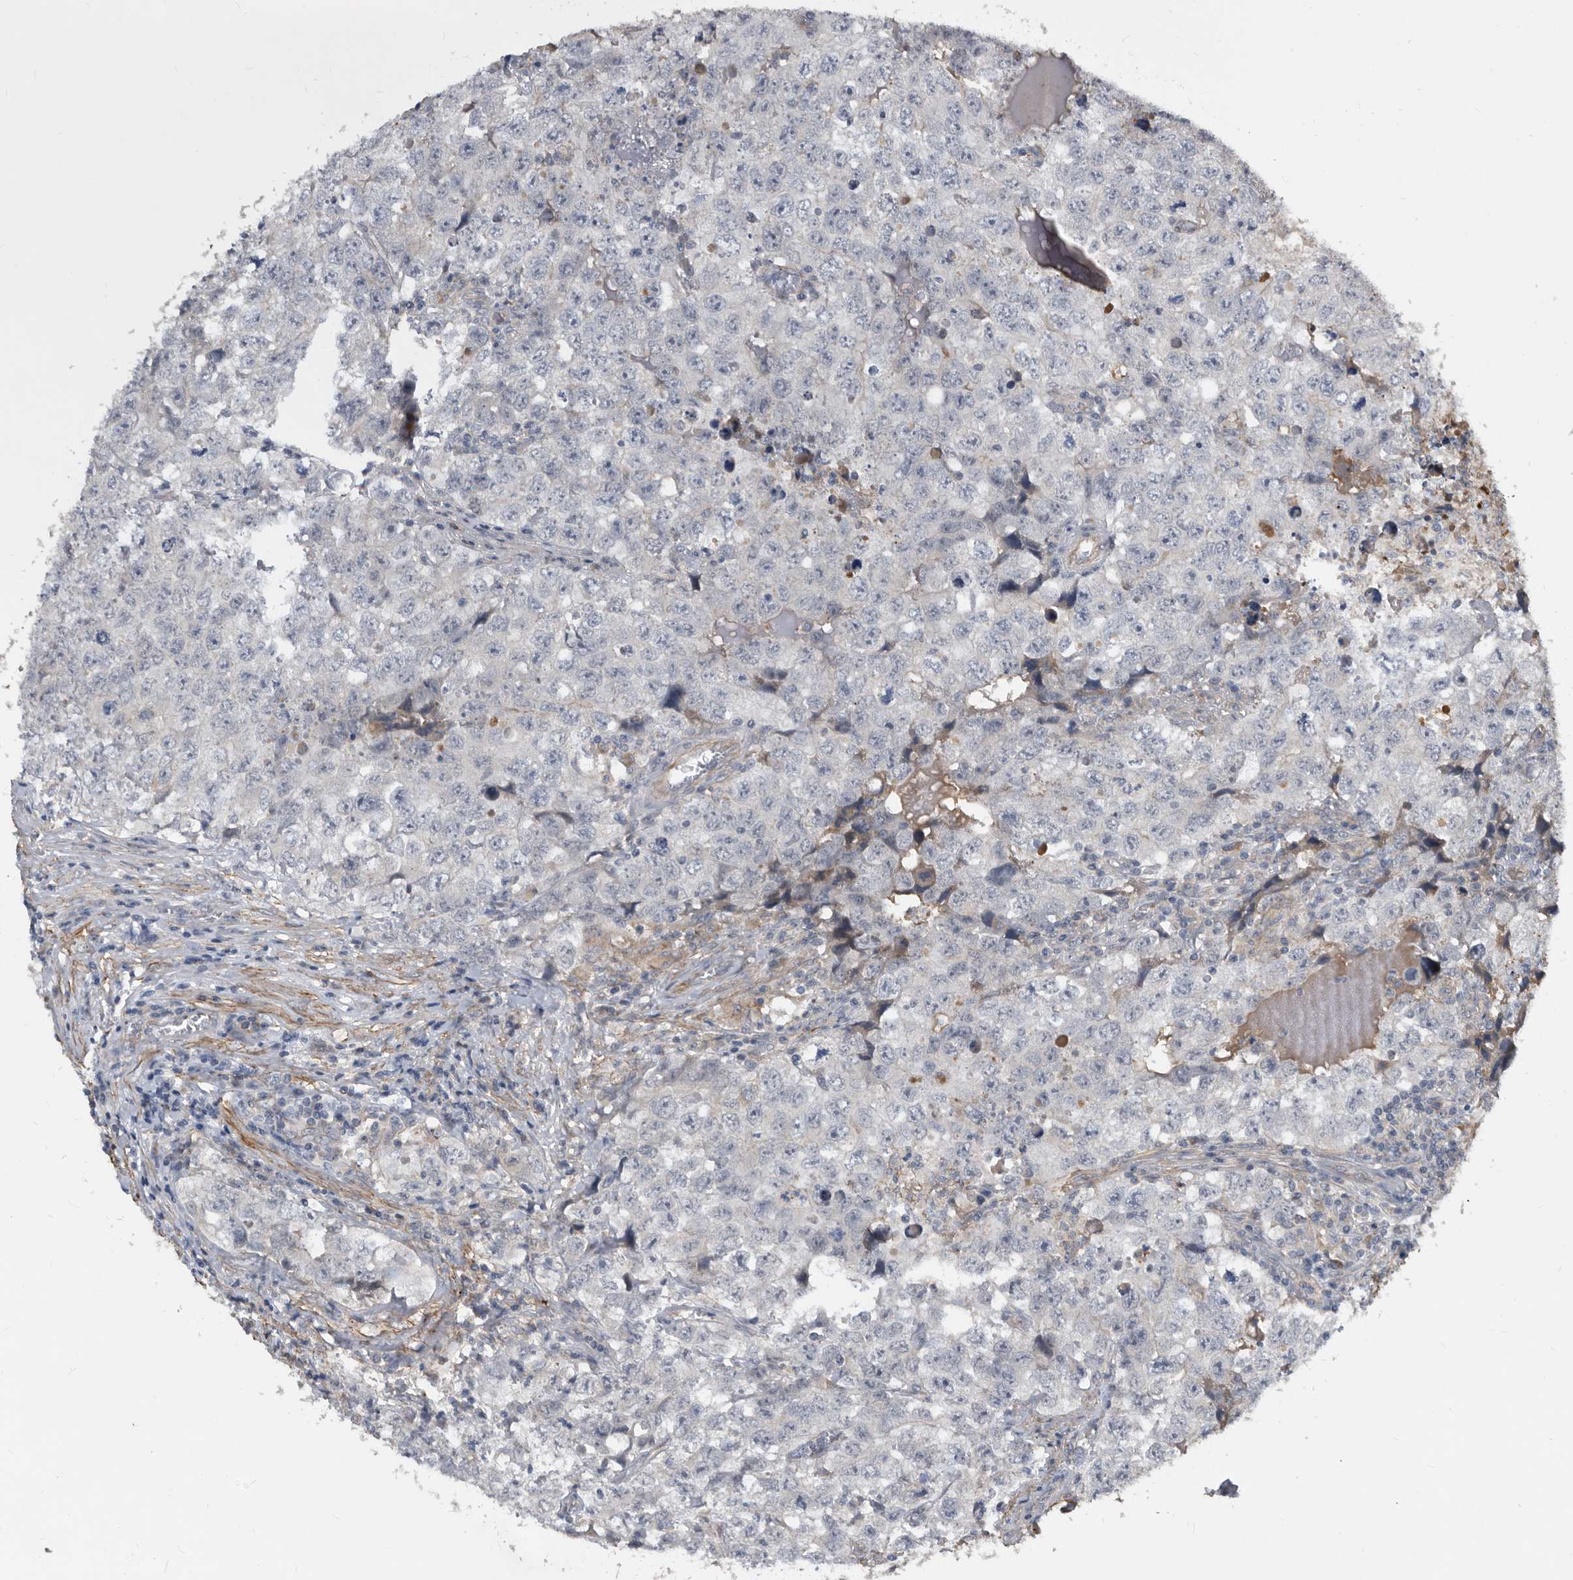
{"staining": {"intensity": "negative", "quantity": "none", "location": "none"}, "tissue": "testis cancer", "cell_type": "Tumor cells", "image_type": "cancer", "snomed": [{"axis": "morphology", "description": "Seminoma, NOS"}, {"axis": "morphology", "description": "Carcinoma, Embryonal, NOS"}, {"axis": "topography", "description": "Testis"}], "caption": "IHC photomicrograph of neoplastic tissue: testis cancer stained with DAB shows no significant protein staining in tumor cells.", "gene": "PI15", "patient": {"sex": "male", "age": 43}}